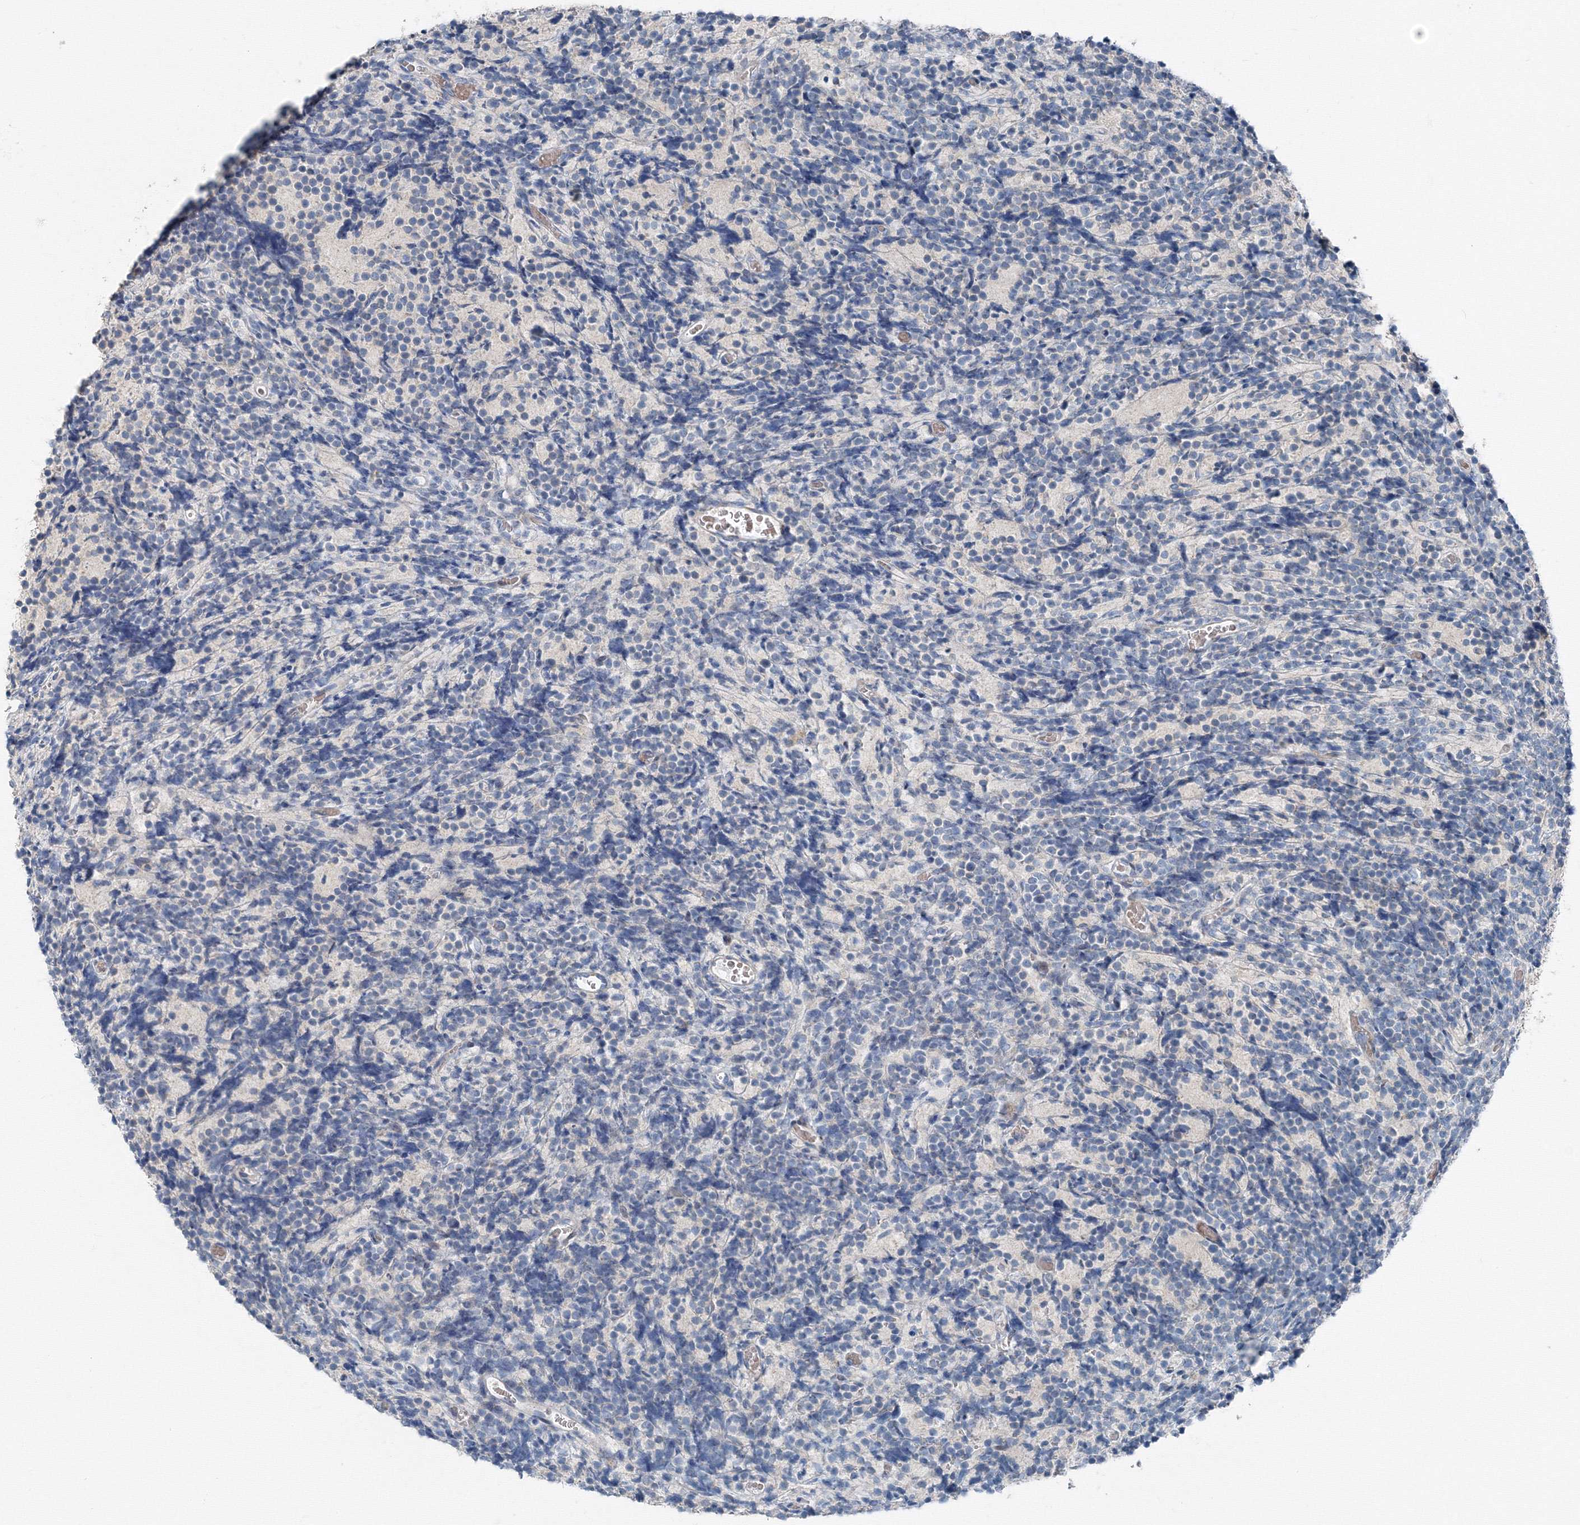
{"staining": {"intensity": "negative", "quantity": "none", "location": "none"}, "tissue": "glioma", "cell_type": "Tumor cells", "image_type": "cancer", "snomed": [{"axis": "morphology", "description": "Glioma, malignant, Low grade"}, {"axis": "topography", "description": "Brain"}], "caption": "There is no significant positivity in tumor cells of glioma. Nuclei are stained in blue.", "gene": "AASDH", "patient": {"sex": "female", "age": 1}}